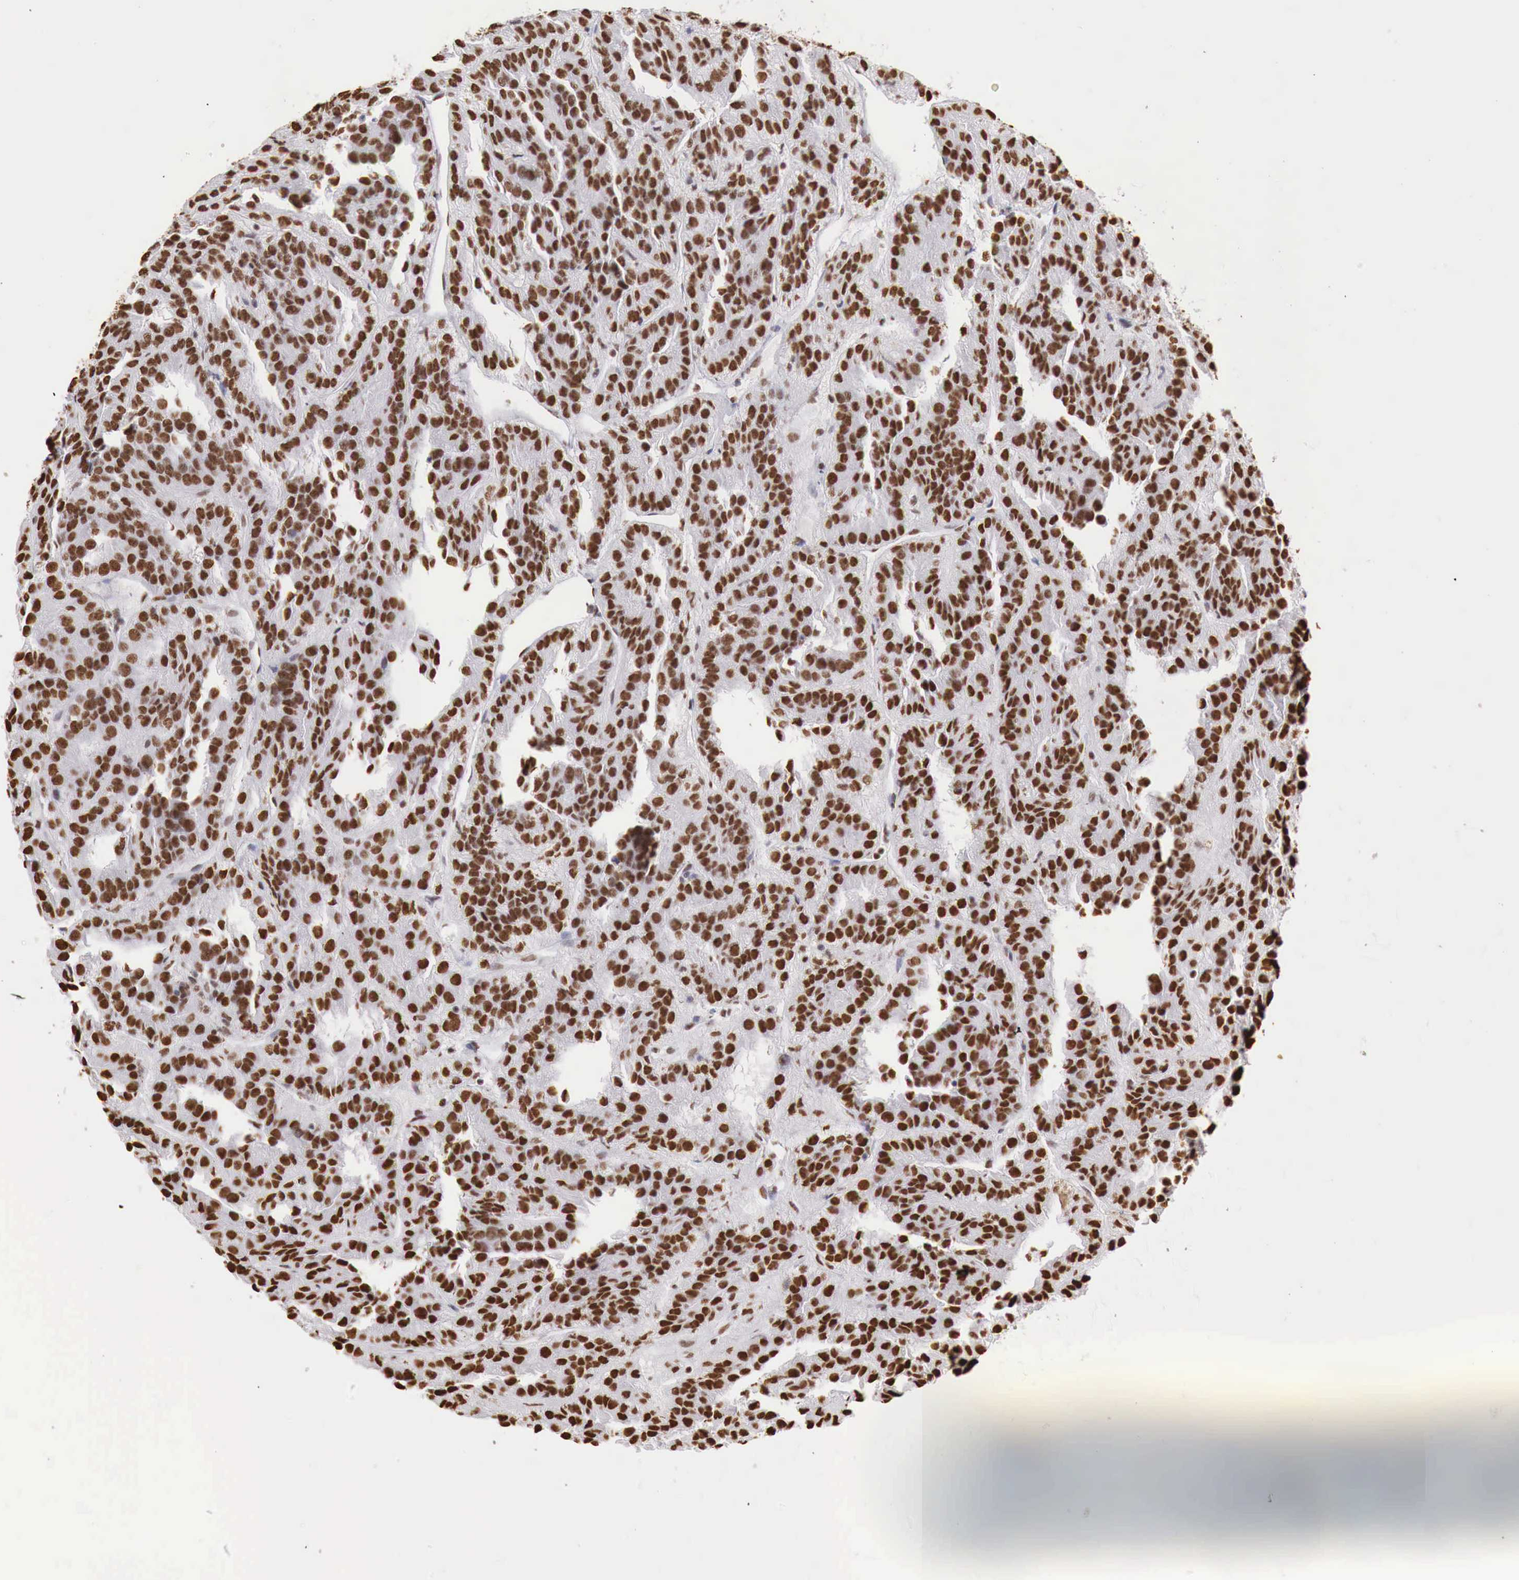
{"staining": {"intensity": "strong", "quantity": ">75%", "location": "nuclear"}, "tissue": "renal cancer", "cell_type": "Tumor cells", "image_type": "cancer", "snomed": [{"axis": "morphology", "description": "Adenocarcinoma, NOS"}, {"axis": "topography", "description": "Kidney"}], "caption": "IHC micrograph of human renal adenocarcinoma stained for a protein (brown), which displays high levels of strong nuclear expression in about >75% of tumor cells.", "gene": "DKC1", "patient": {"sex": "male", "age": 46}}